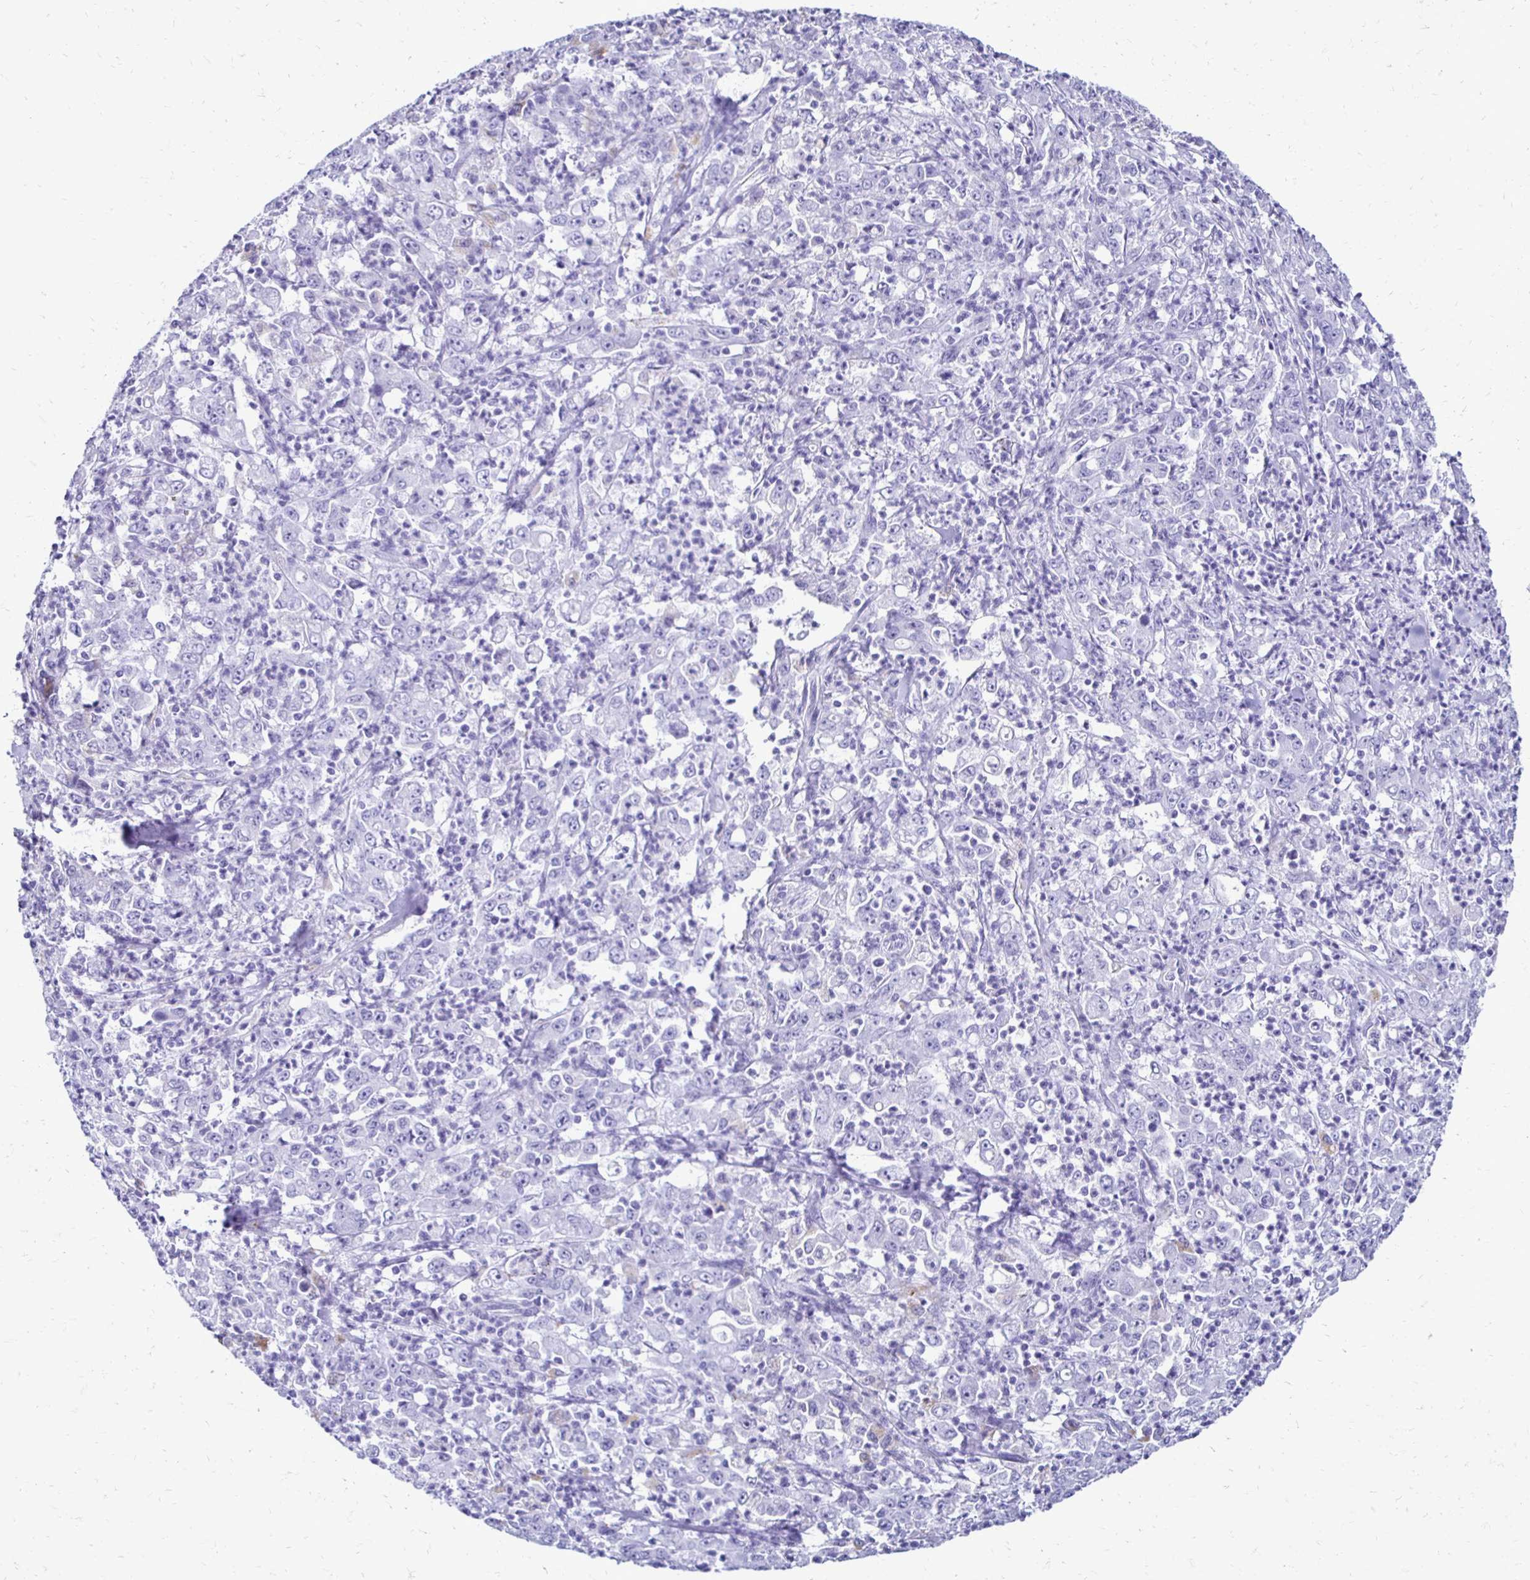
{"staining": {"intensity": "negative", "quantity": "none", "location": "none"}, "tissue": "stomach cancer", "cell_type": "Tumor cells", "image_type": "cancer", "snomed": [{"axis": "morphology", "description": "Adenocarcinoma, NOS"}, {"axis": "topography", "description": "Stomach, lower"}], "caption": "The image shows no staining of tumor cells in stomach cancer.", "gene": "CST5", "patient": {"sex": "female", "age": 71}}